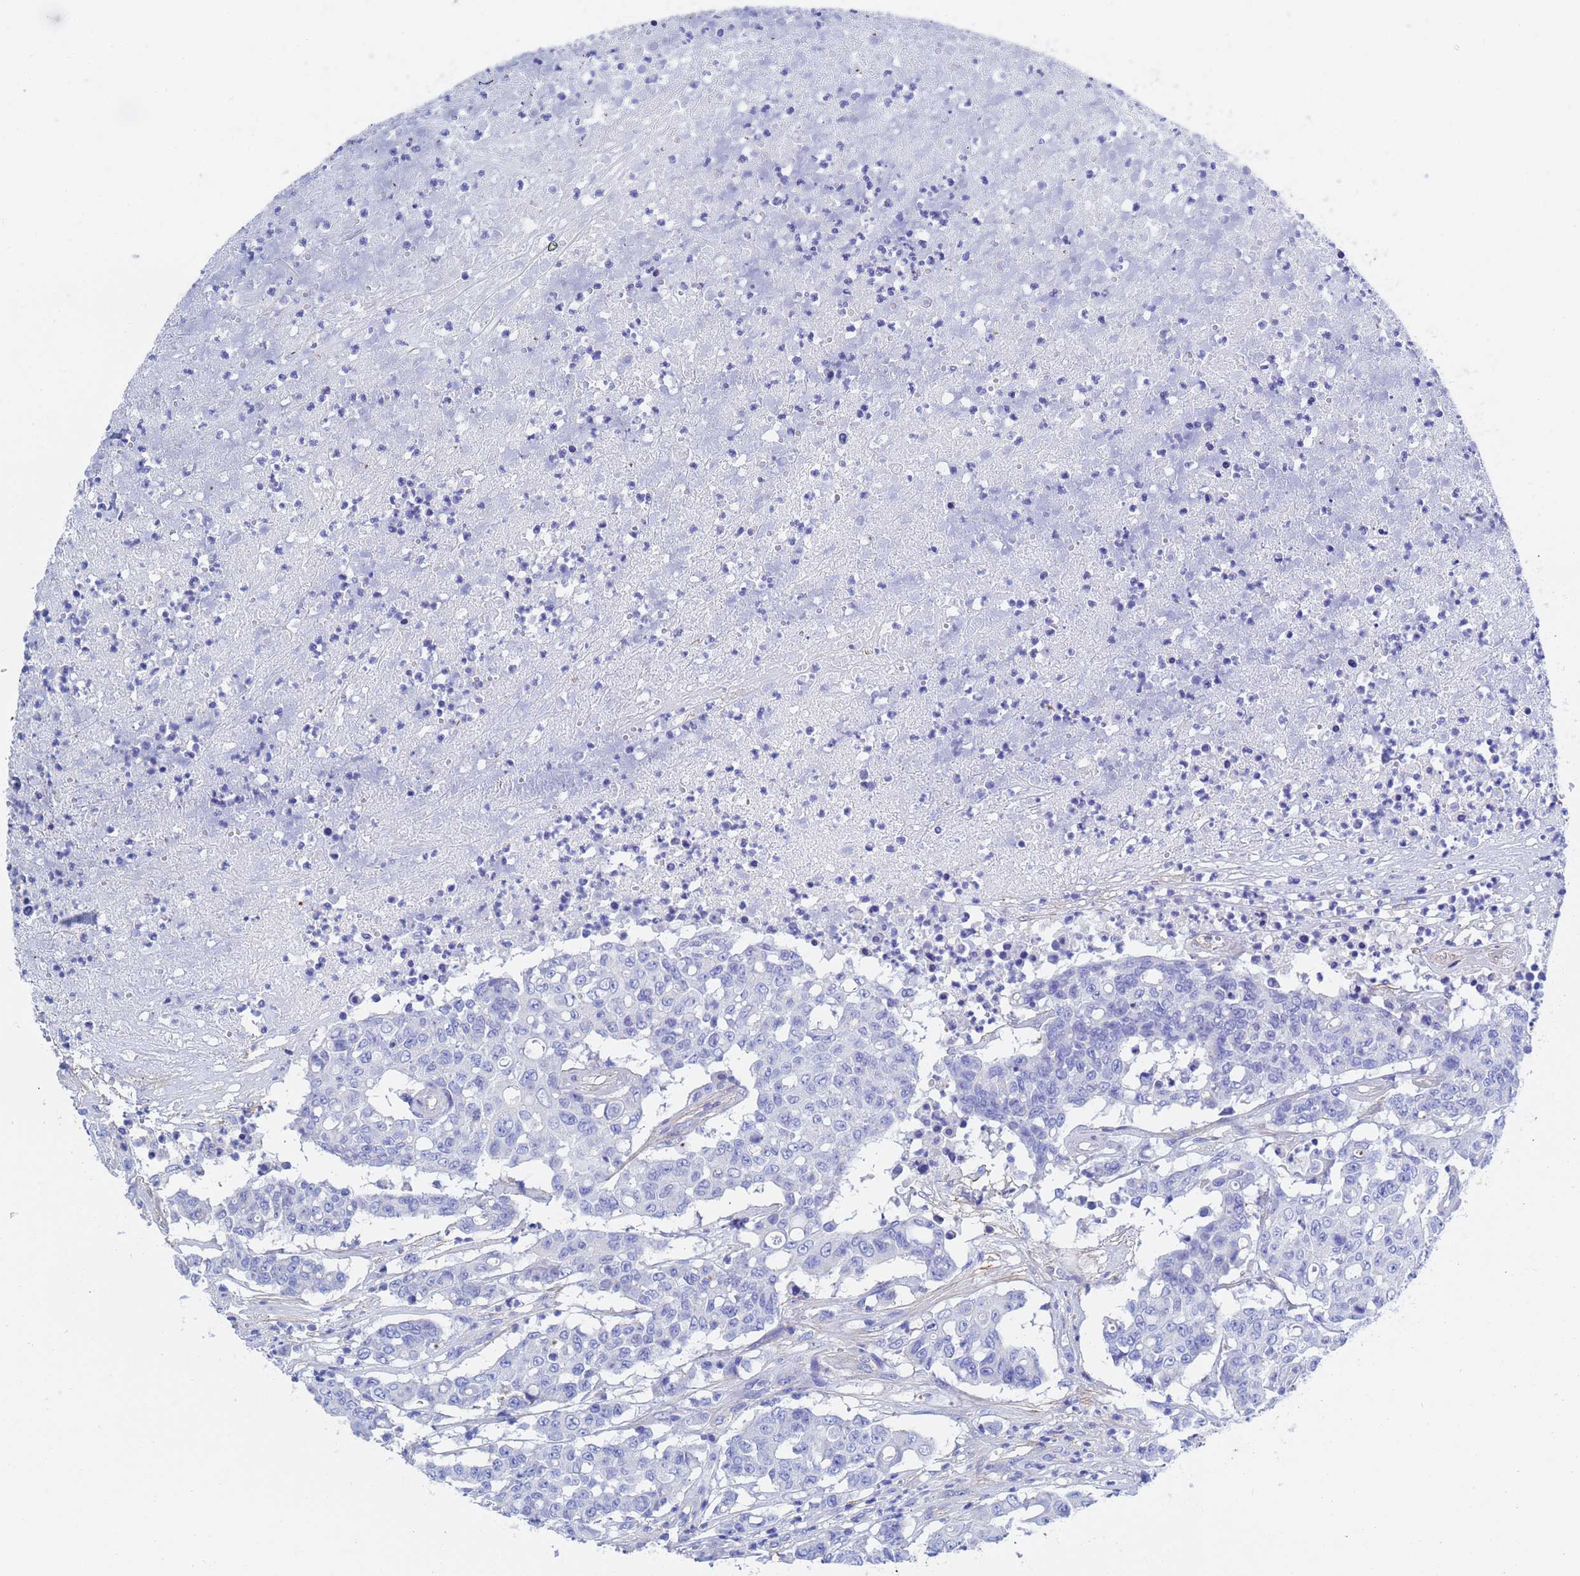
{"staining": {"intensity": "negative", "quantity": "none", "location": "none"}, "tissue": "colorectal cancer", "cell_type": "Tumor cells", "image_type": "cancer", "snomed": [{"axis": "morphology", "description": "Adenocarcinoma, NOS"}, {"axis": "topography", "description": "Colon"}], "caption": "Image shows no protein positivity in tumor cells of colorectal cancer (adenocarcinoma) tissue.", "gene": "CST4", "patient": {"sex": "male", "age": 51}}